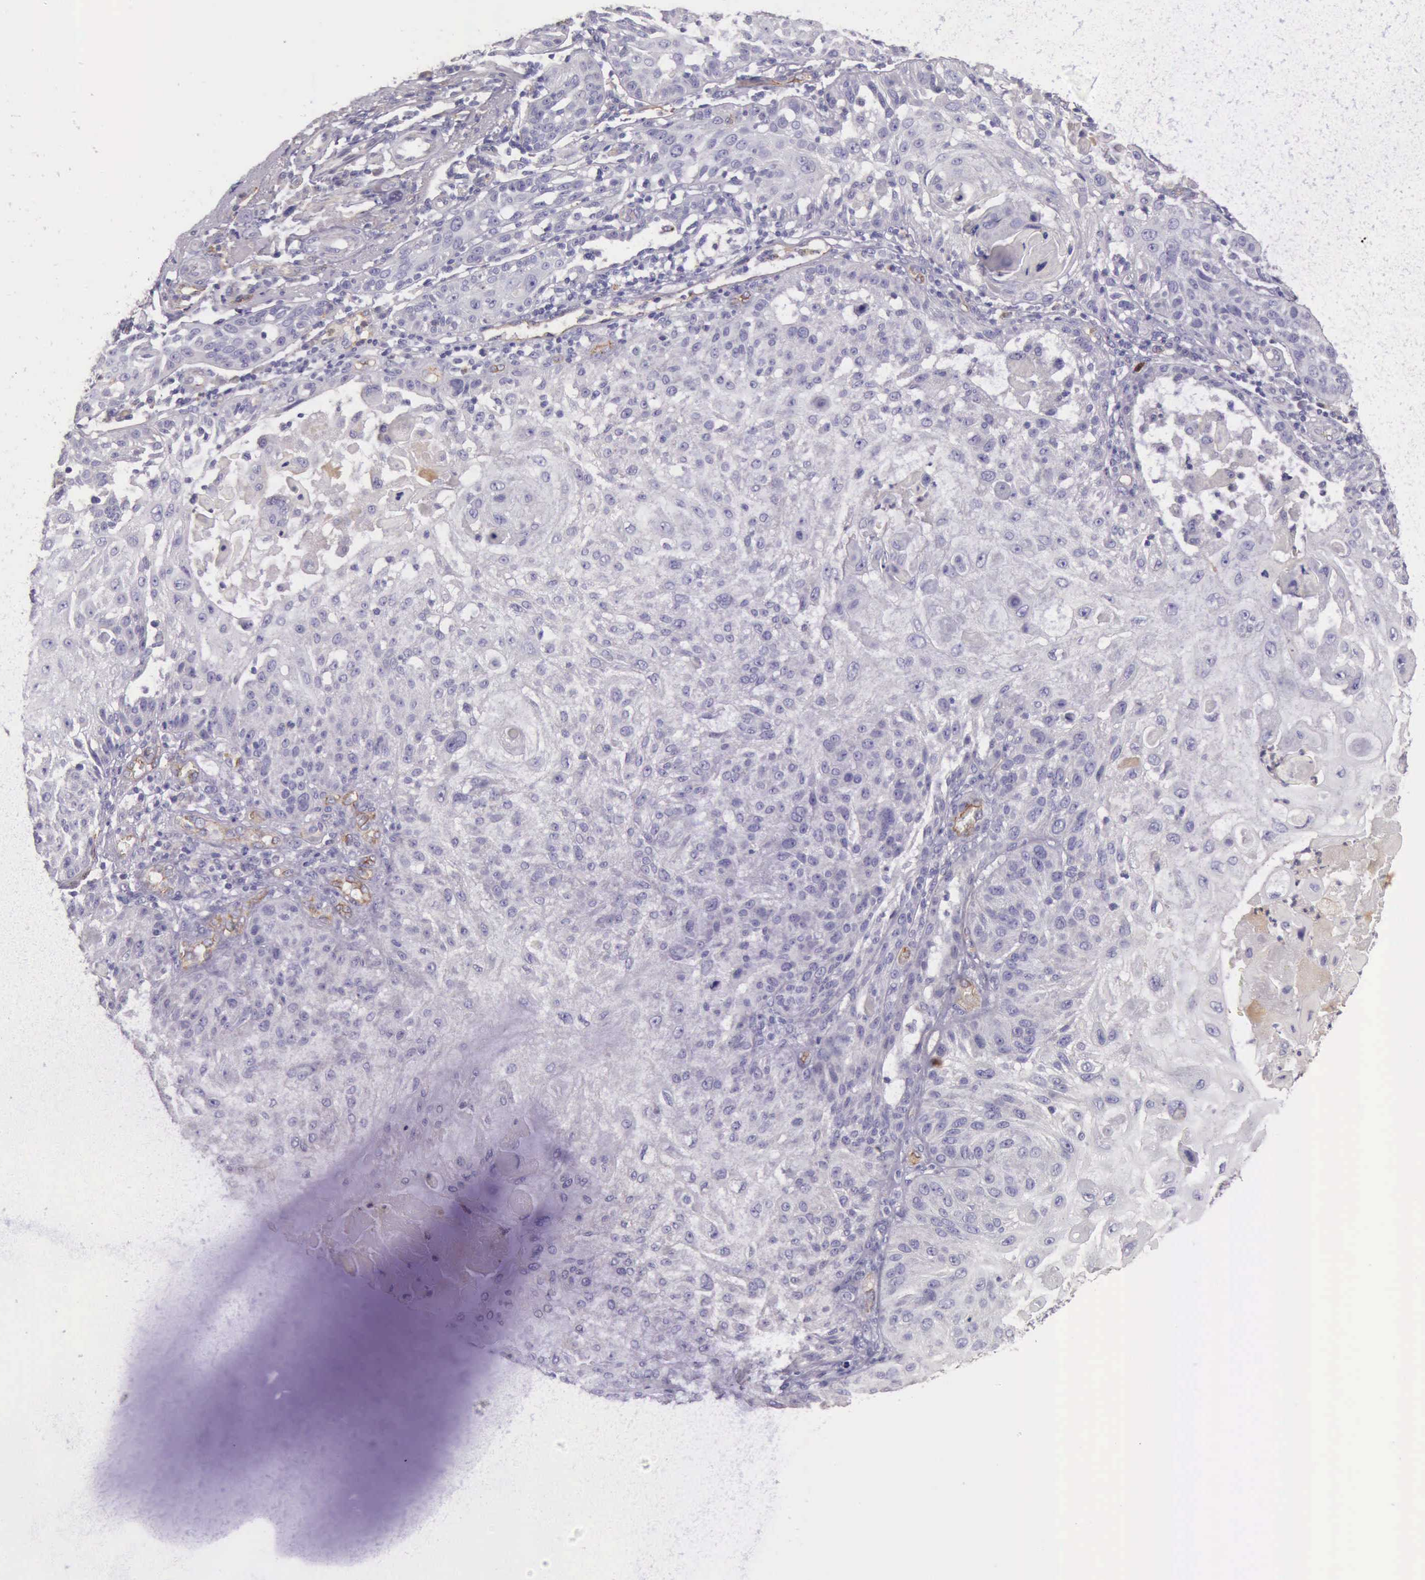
{"staining": {"intensity": "negative", "quantity": "none", "location": "none"}, "tissue": "skin cancer", "cell_type": "Tumor cells", "image_type": "cancer", "snomed": [{"axis": "morphology", "description": "Squamous cell carcinoma, NOS"}, {"axis": "topography", "description": "Skin"}], "caption": "This histopathology image is of skin cancer stained with immunohistochemistry to label a protein in brown with the nuclei are counter-stained blue. There is no positivity in tumor cells.", "gene": "TCEANC", "patient": {"sex": "female", "age": 89}}